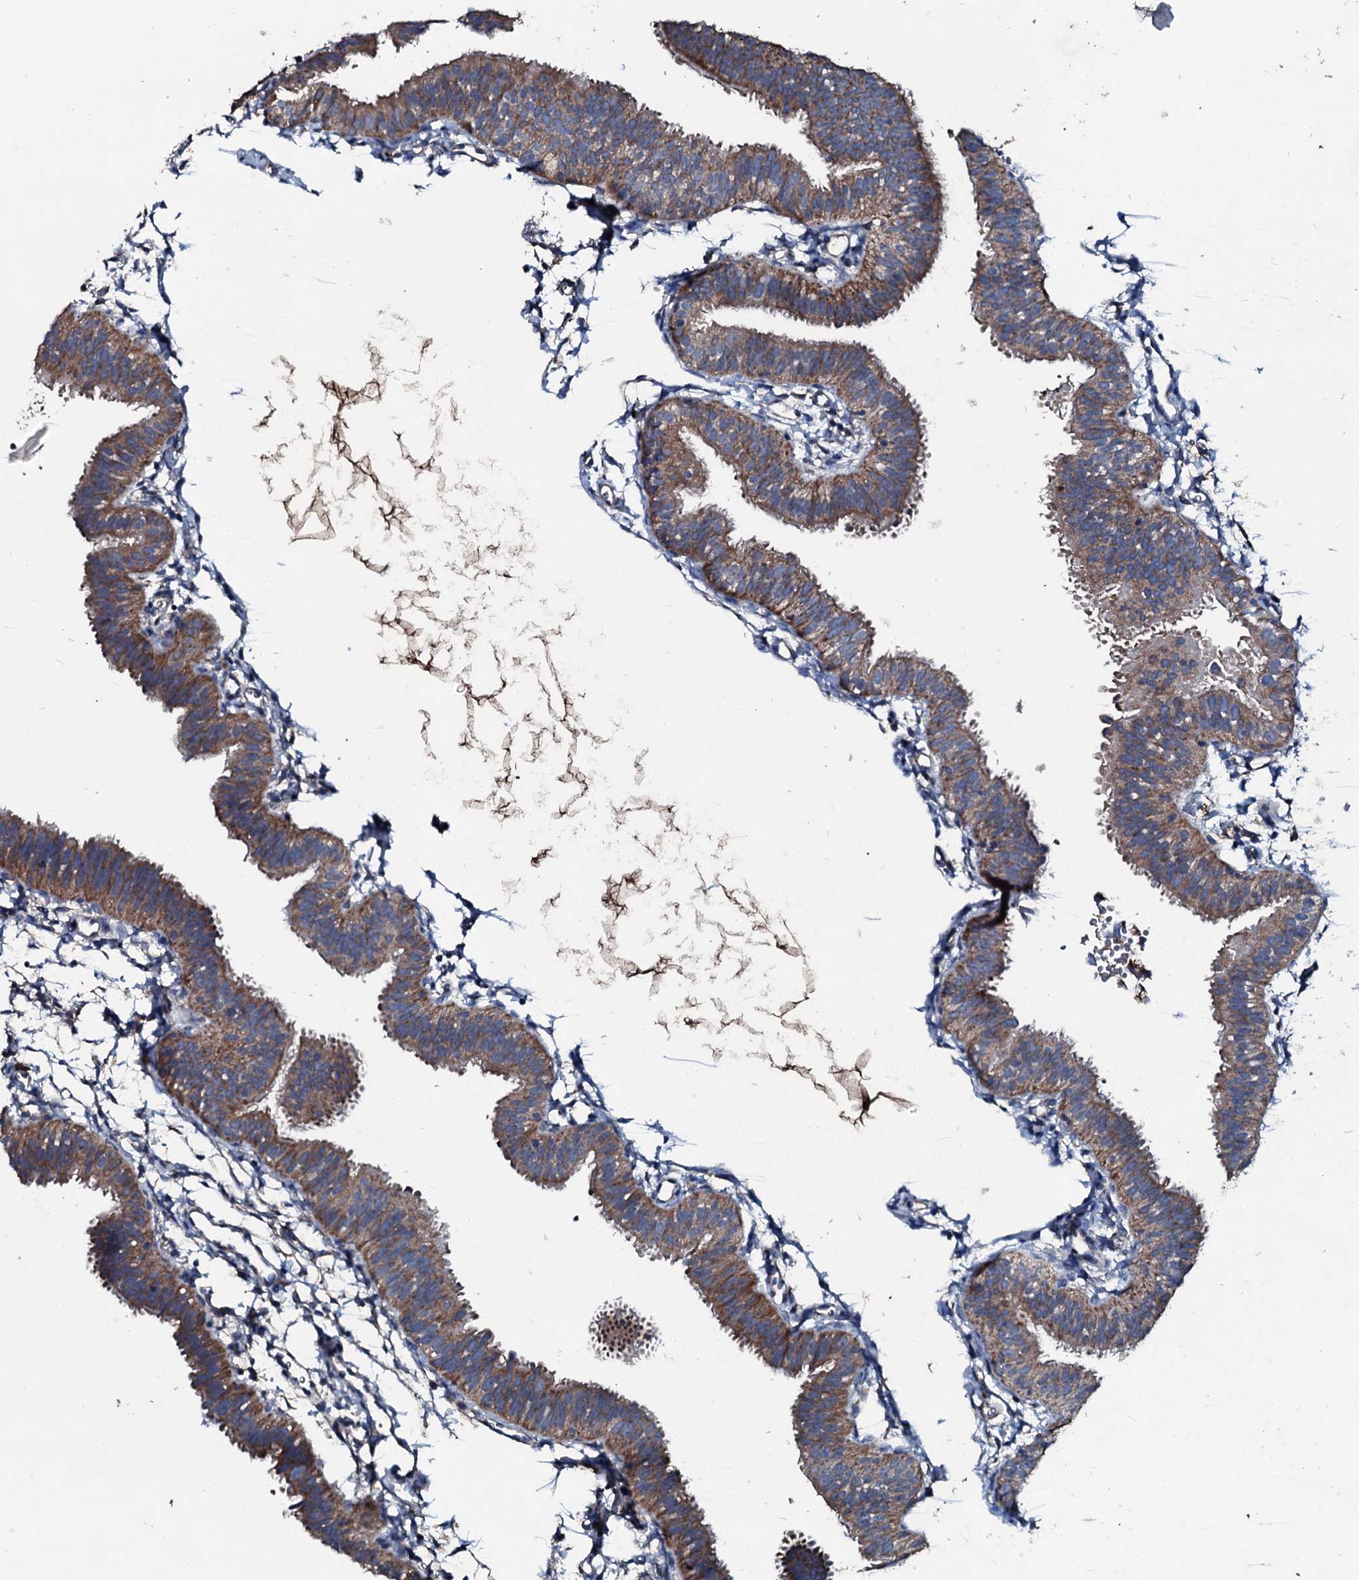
{"staining": {"intensity": "moderate", "quantity": ">75%", "location": "cytoplasmic/membranous"}, "tissue": "fallopian tube", "cell_type": "Glandular cells", "image_type": "normal", "snomed": [{"axis": "morphology", "description": "Normal tissue, NOS"}, {"axis": "topography", "description": "Fallopian tube"}], "caption": "Benign fallopian tube was stained to show a protein in brown. There is medium levels of moderate cytoplasmic/membranous staining in about >75% of glandular cells. (DAB = brown stain, brightfield microscopy at high magnification).", "gene": "ACSS3", "patient": {"sex": "female", "age": 35}}